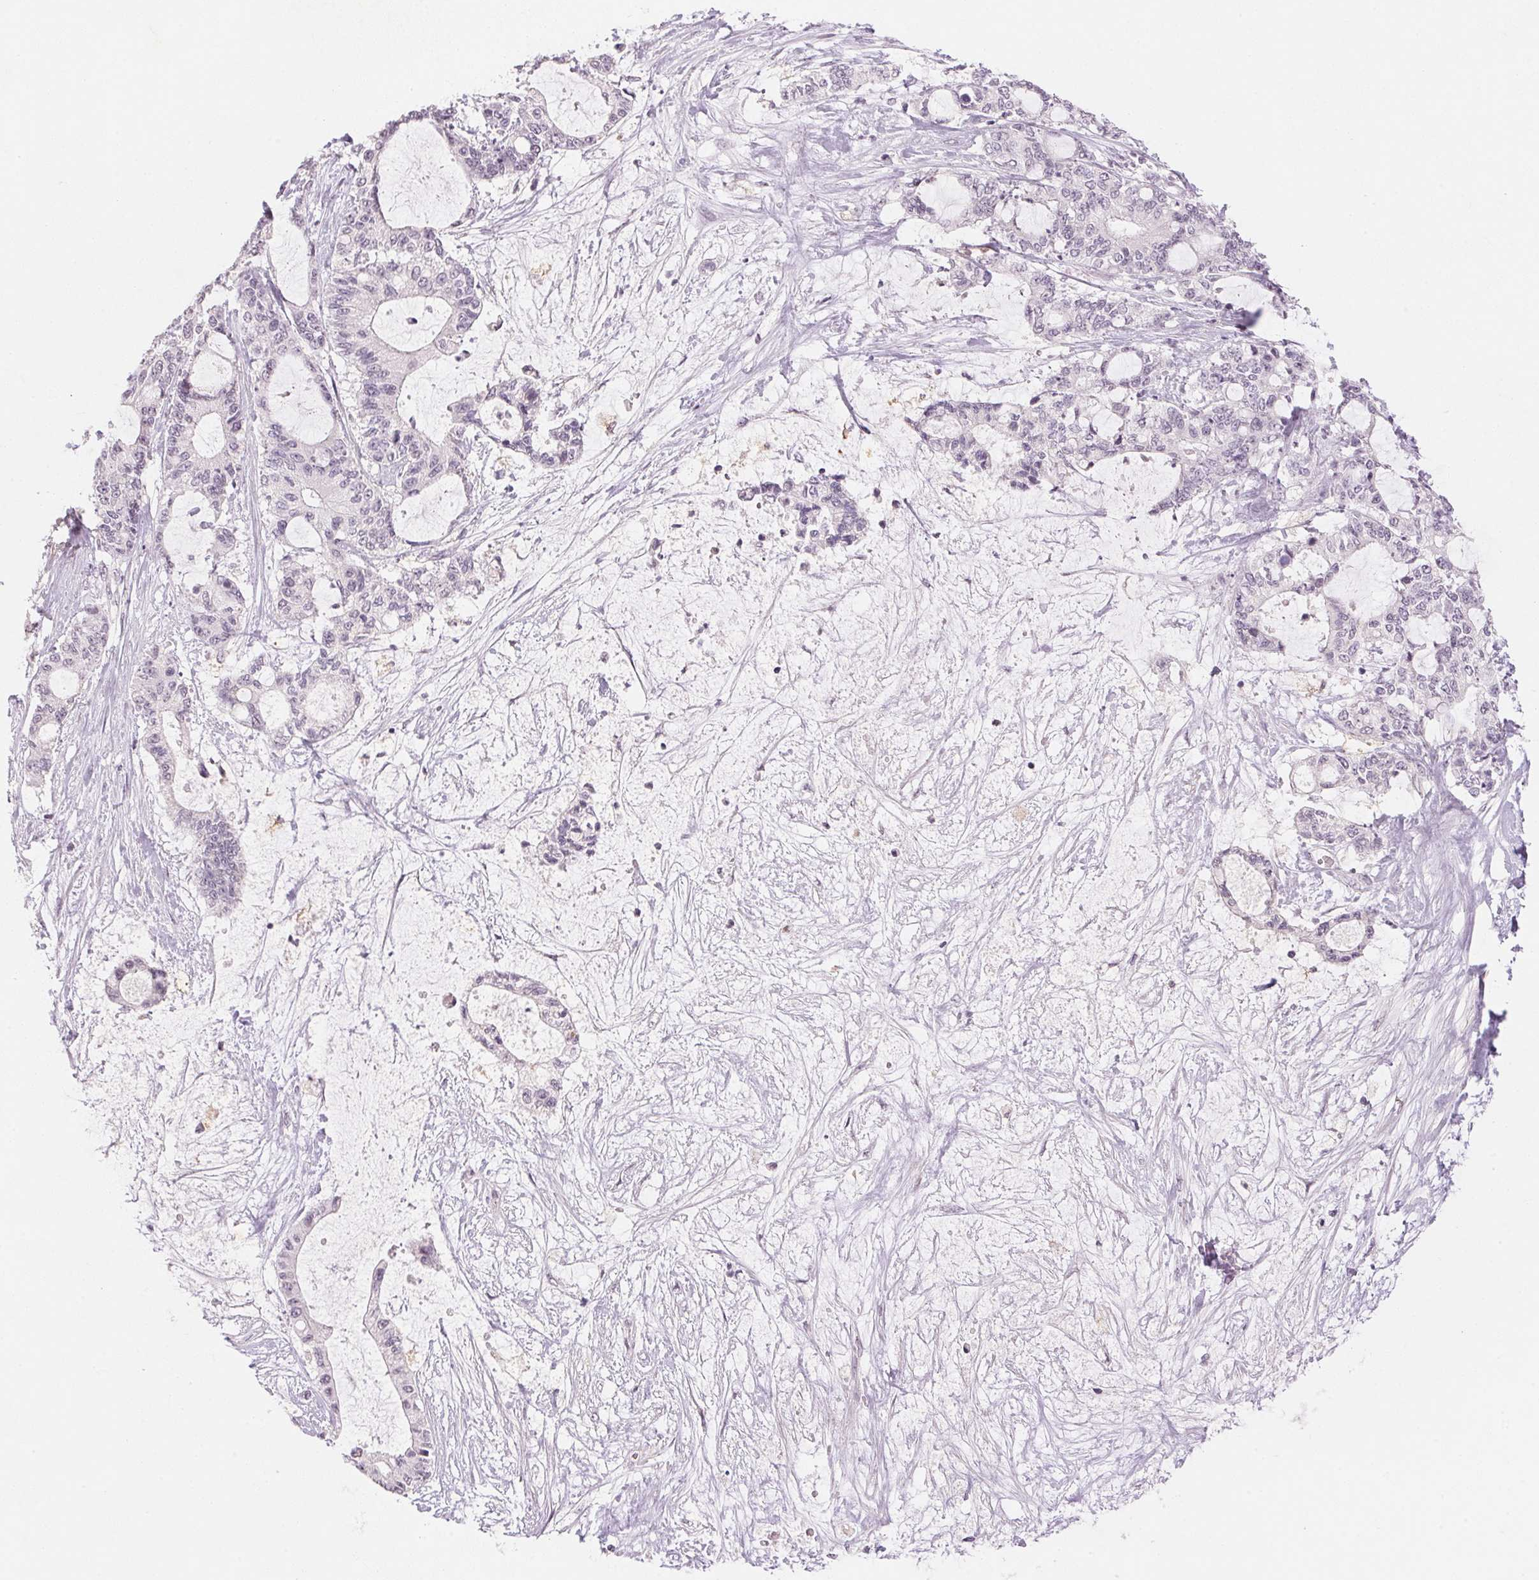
{"staining": {"intensity": "negative", "quantity": "none", "location": "none"}, "tissue": "liver cancer", "cell_type": "Tumor cells", "image_type": "cancer", "snomed": [{"axis": "morphology", "description": "Normal tissue, NOS"}, {"axis": "morphology", "description": "Cholangiocarcinoma"}, {"axis": "topography", "description": "Liver"}, {"axis": "topography", "description": "Peripheral nerve tissue"}], "caption": "There is no significant positivity in tumor cells of liver cholangiocarcinoma.", "gene": "SMTN", "patient": {"sex": "female", "age": 73}}